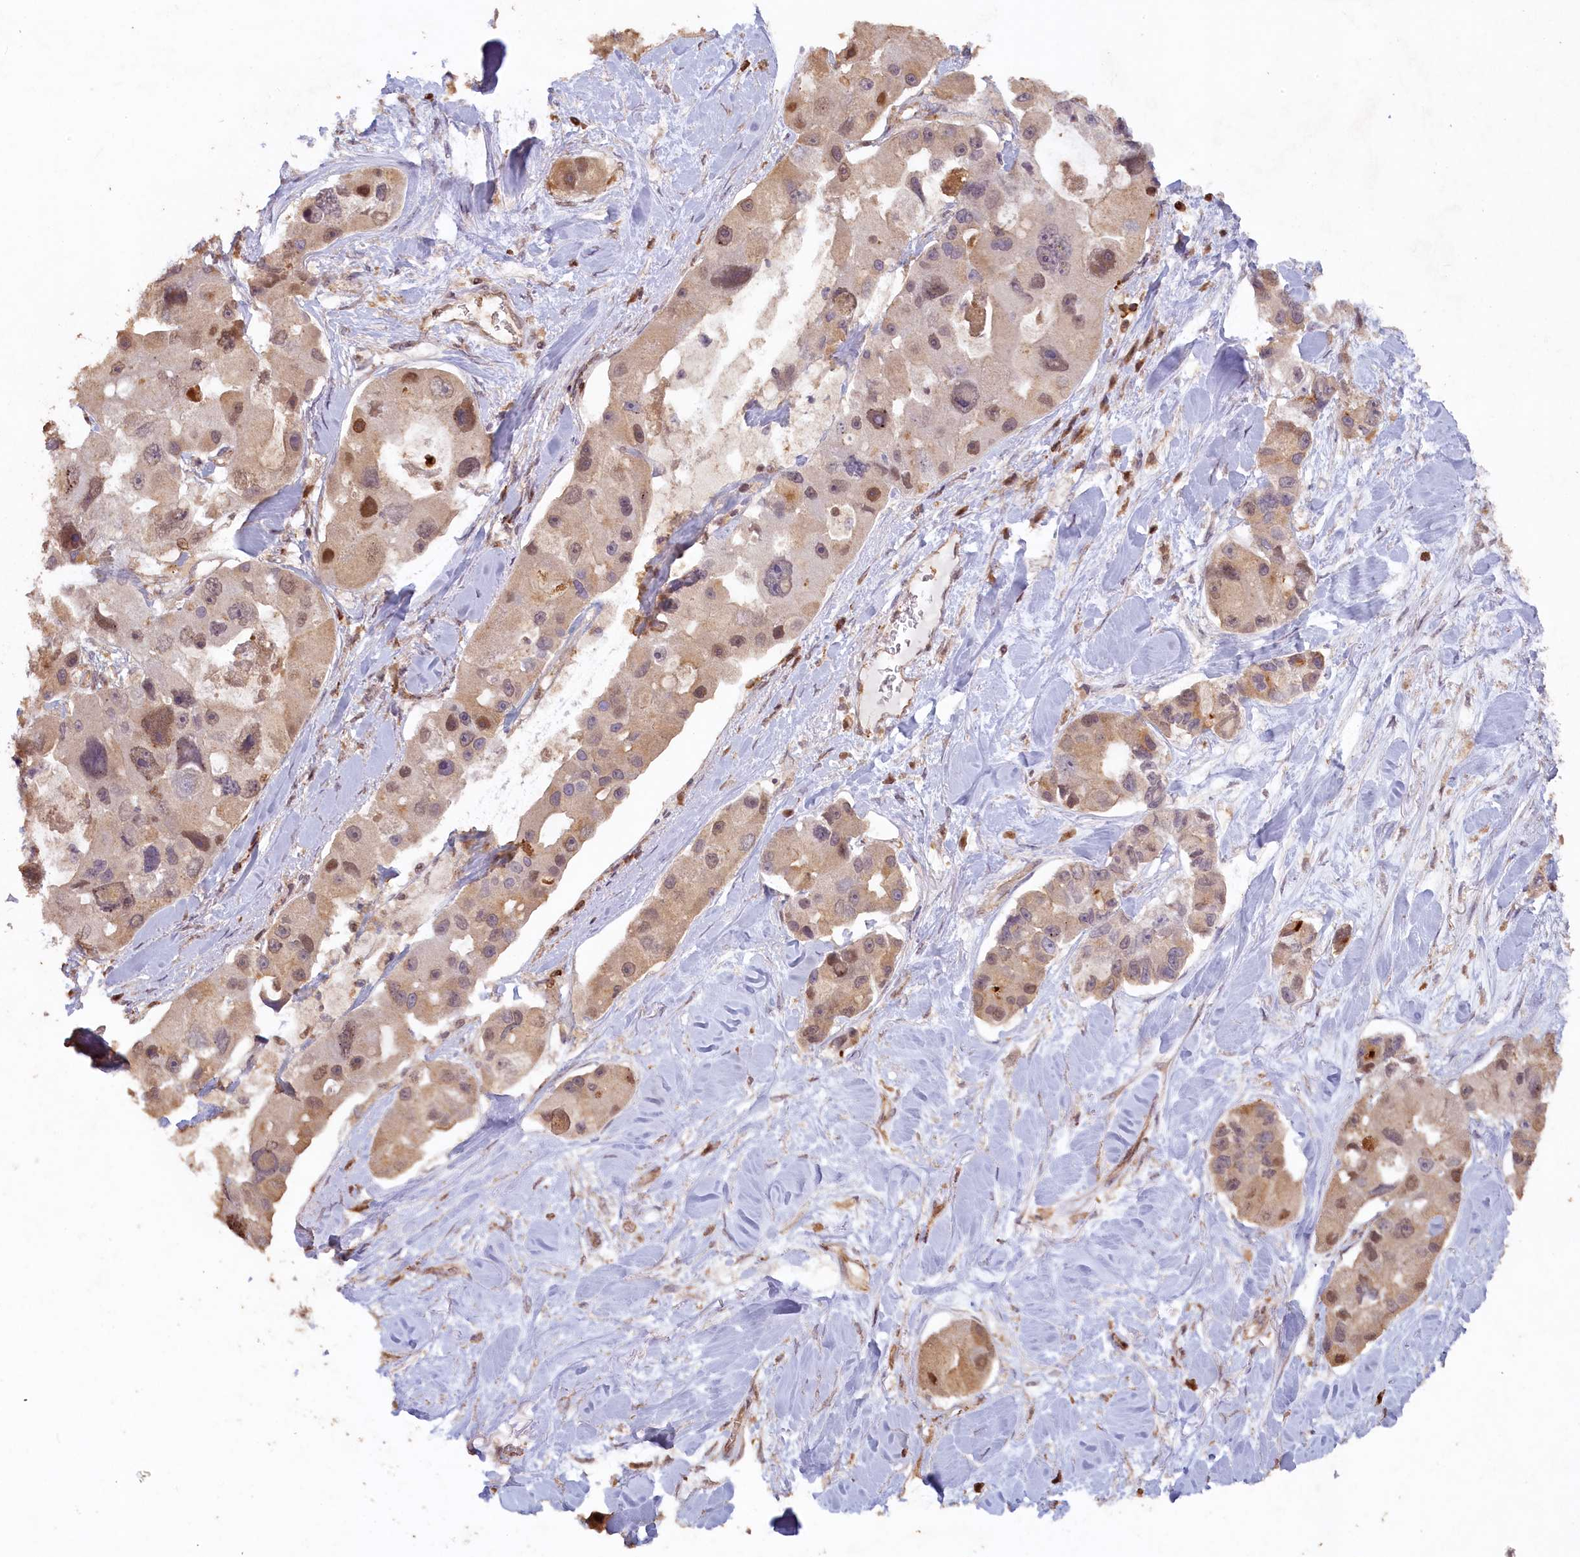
{"staining": {"intensity": "moderate", "quantity": "<25%", "location": "cytoplasmic/membranous,nuclear"}, "tissue": "lung cancer", "cell_type": "Tumor cells", "image_type": "cancer", "snomed": [{"axis": "morphology", "description": "Adenocarcinoma, NOS"}, {"axis": "topography", "description": "Lung"}], "caption": "Immunohistochemistry (IHC) photomicrograph of neoplastic tissue: lung cancer (adenocarcinoma) stained using immunohistochemistry exhibits low levels of moderate protein expression localized specifically in the cytoplasmic/membranous and nuclear of tumor cells, appearing as a cytoplasmic/membranous and nuclear brown color.", "gene": "MADD", "patient": {"sex": "female", "age": 54}}